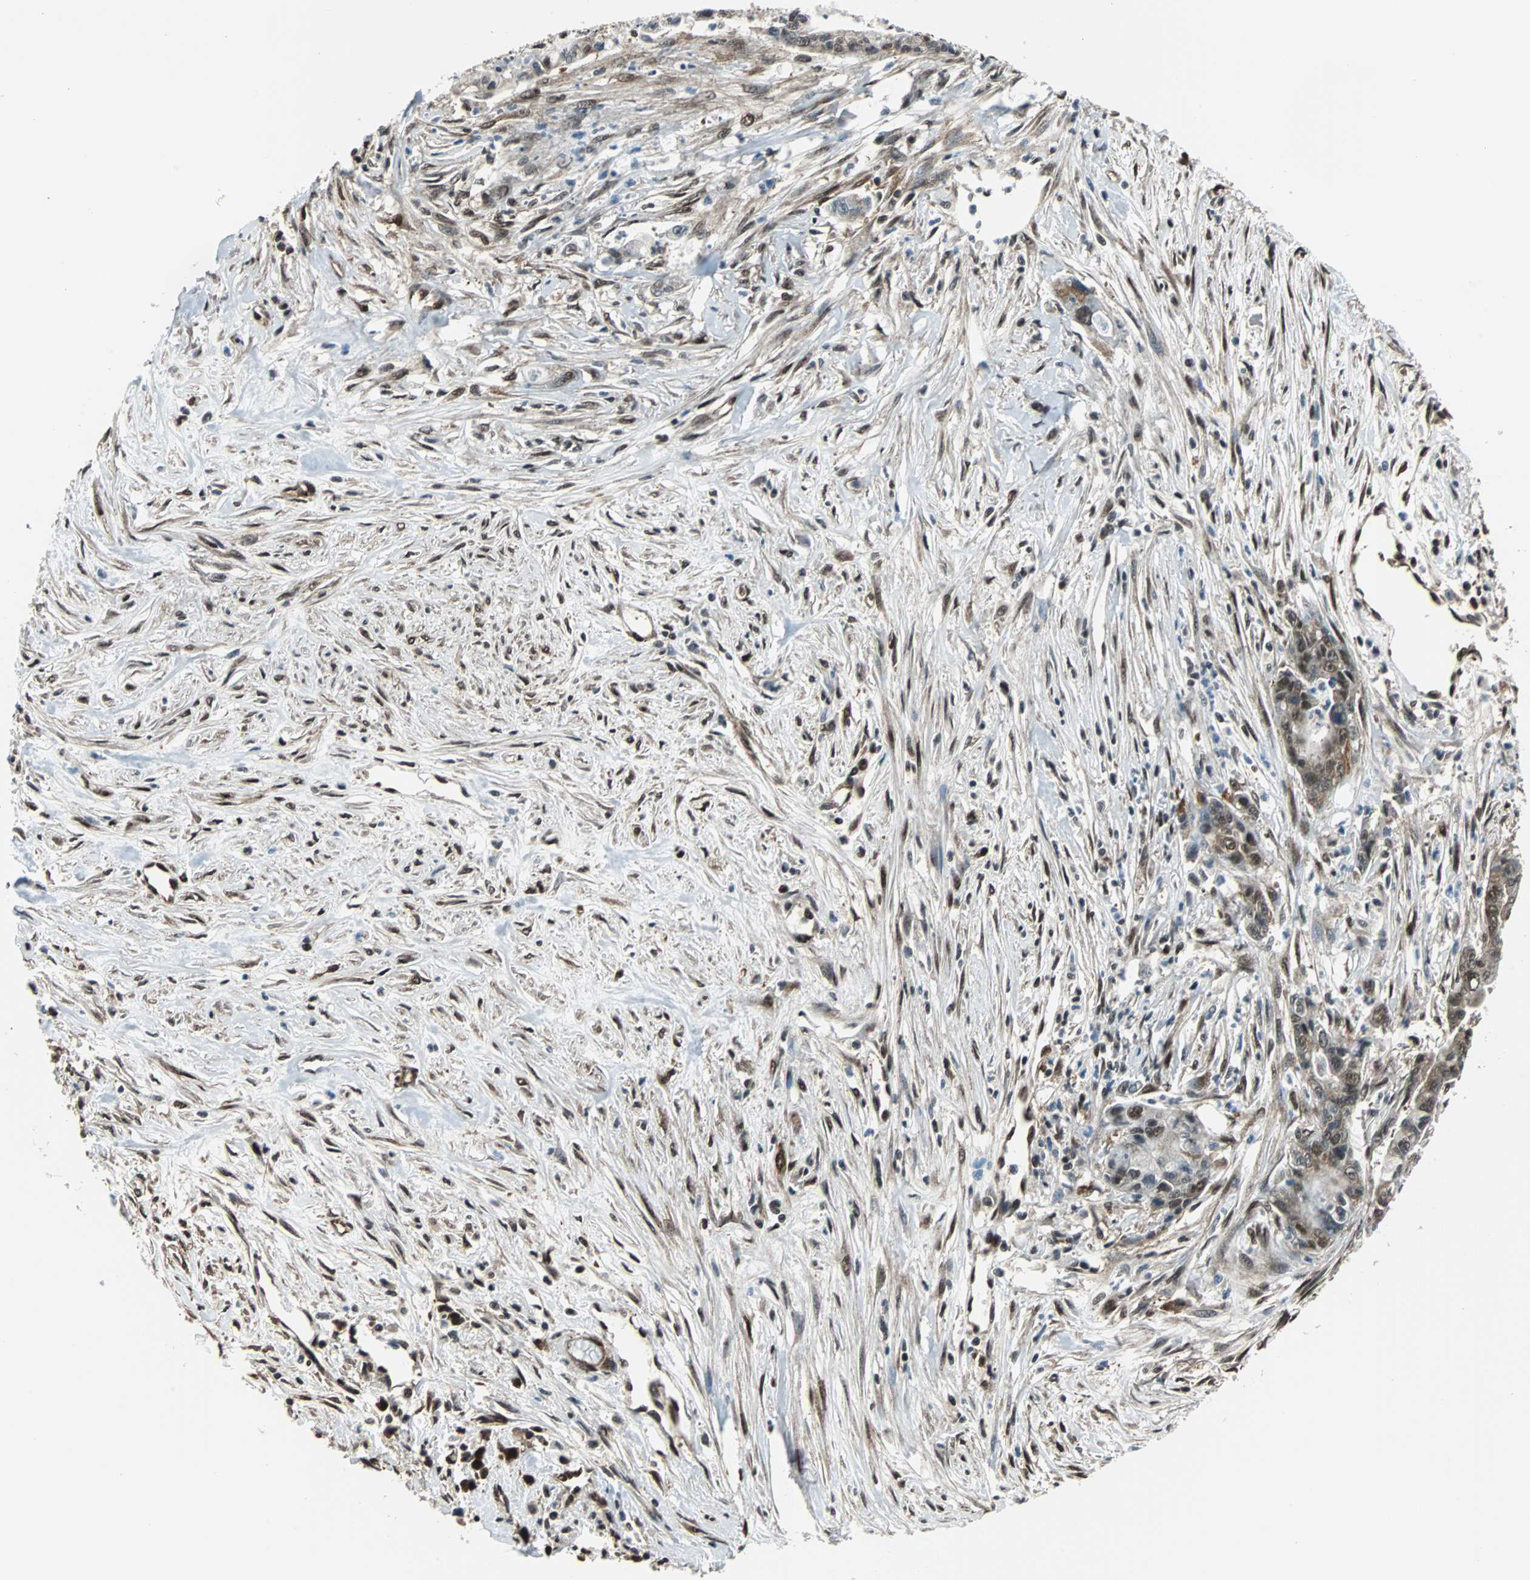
{"staining": {"intensity": "moderate", "quantity": ">75%", "location": "cytoplasmic/membranous,nuclear"}, "tissue": "pancreatic cancer", "cell_type": "Tumor cells", "image_type": "cancer", "snomed": [{"axis": "morphology", "description": "Adenocarcinoma, NOS"}, {"axis": "topography", "description": "Pancreas"}], "caption": "Pancreatic cancer stained with a protein marker displays moderate staining in tumor cells.", "gene": "VCP", "patient": {"sex": "male", "age": 70}}